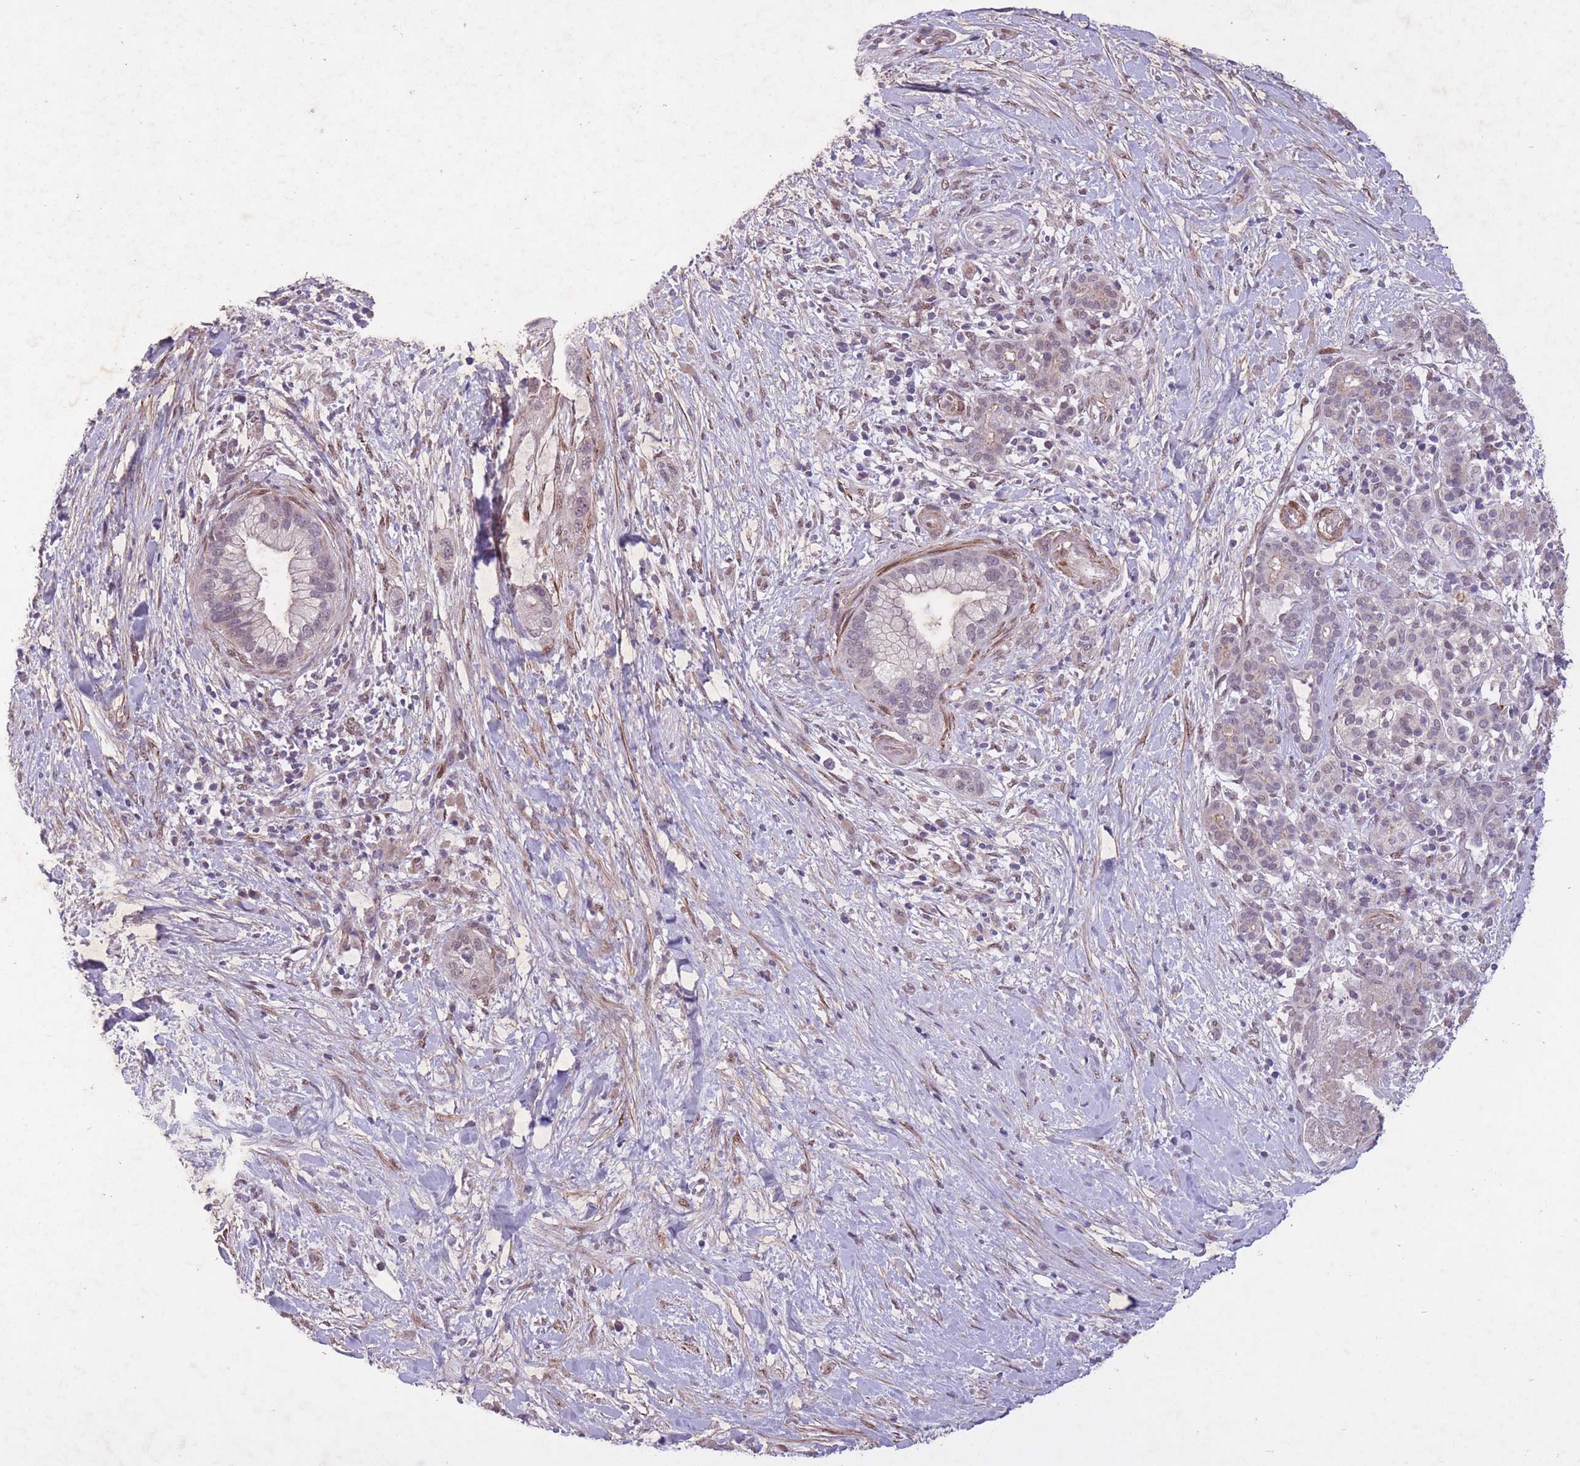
{"staining": {"intensity": "negative", "quantity": "none", "location": "none"}, "tissue": "pancreatic cancer", "cell_type": "Tumor cells", "image_type": "cancer", "snomed": [{"axis": "morphology", "description": "Adenocarcinoma, NOS"}, {"axis": "topography", "description": "Pancreas"}], "caption": "This is an IHC histopathology image of human pancreatic cancer (adenocarcinoma). There is no expression in tumor cells.", "gene": "CBX6", "patient": {"sex": "male", "age": 44}}